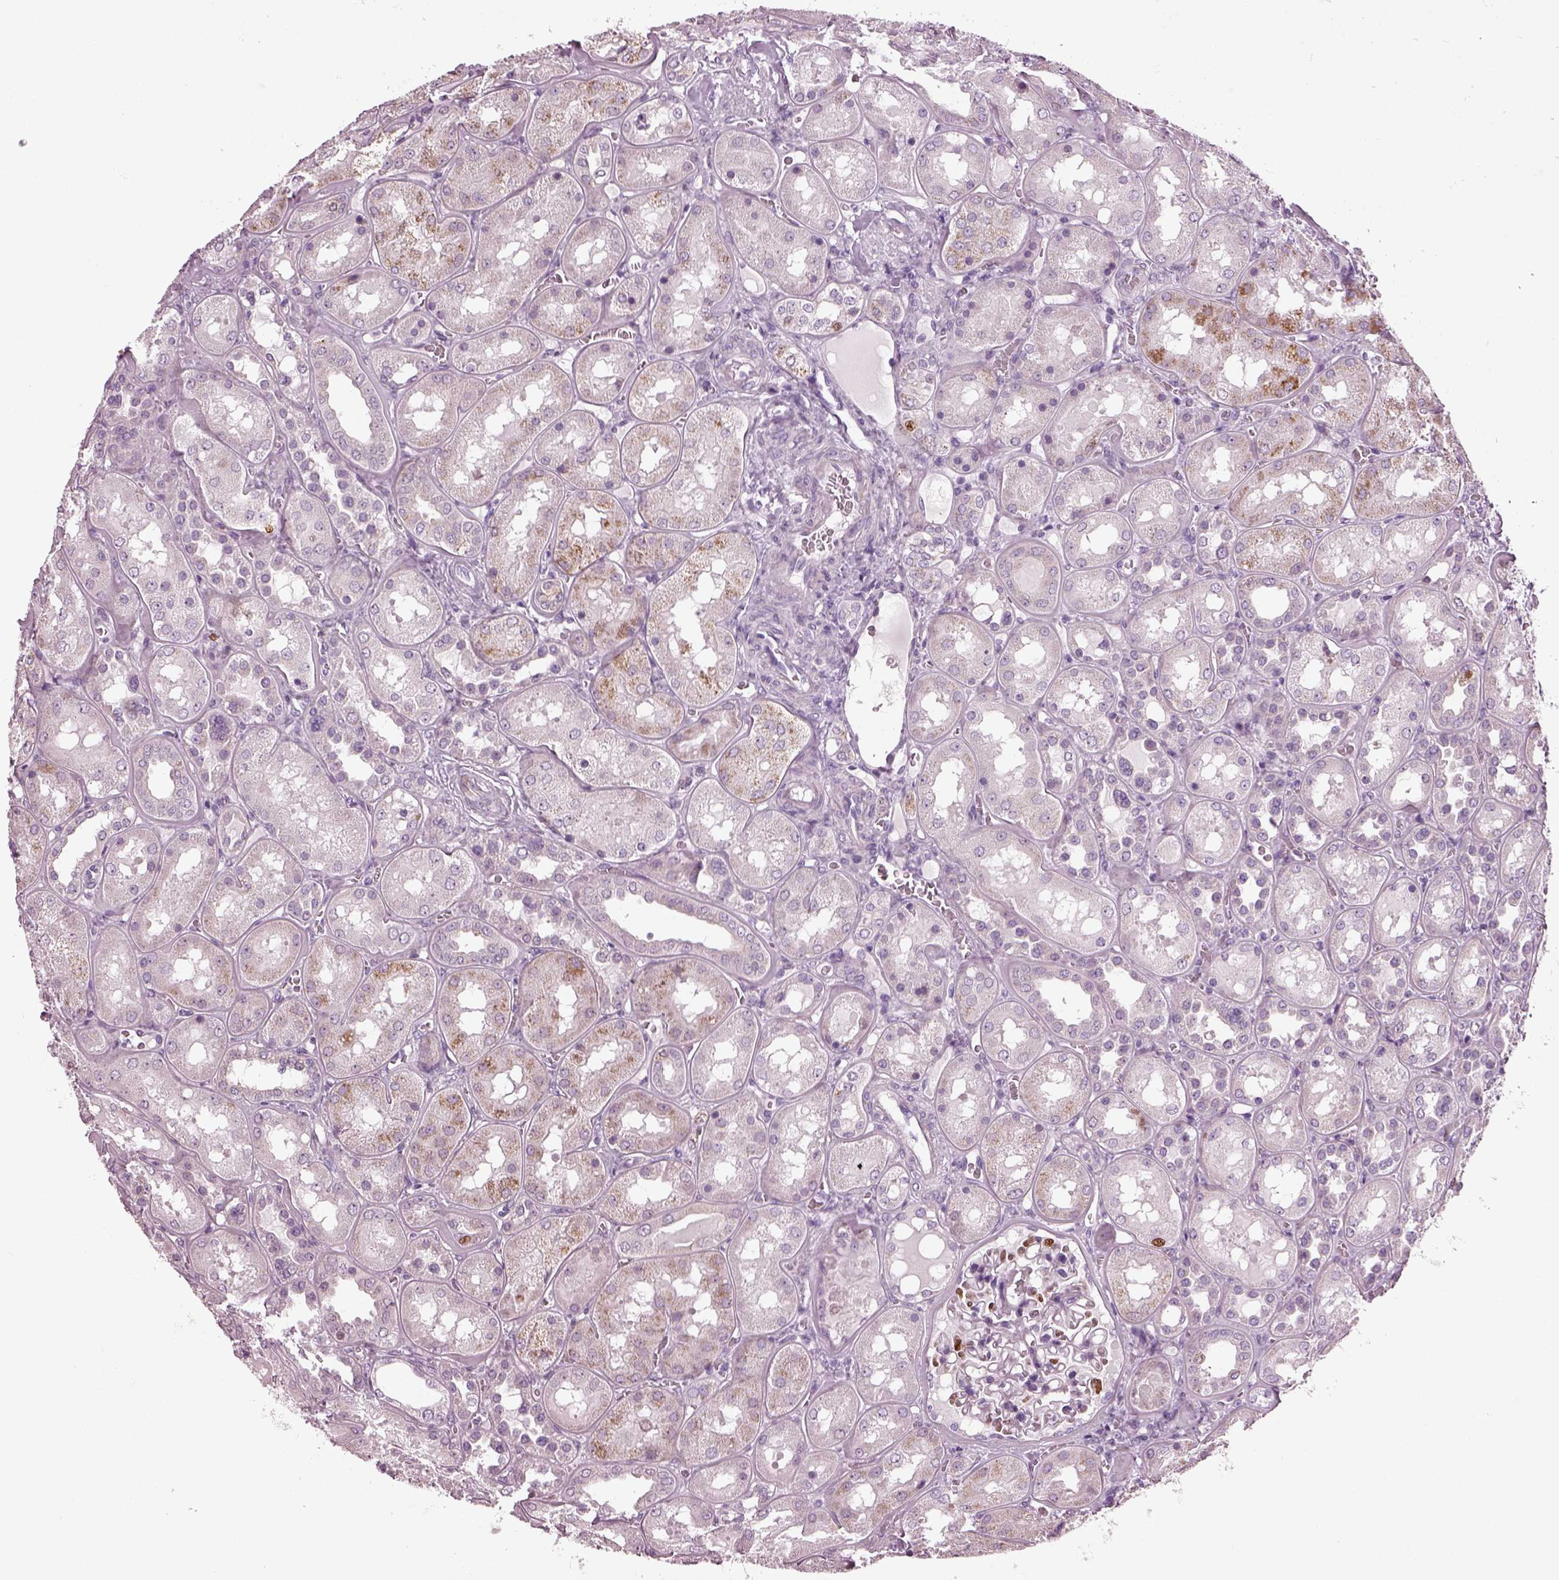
{"staining": {"intensity": "strong", "quantity": "<25%", "location": "nuclear"}, "tissue": "kidney", "cell_type": "Cells in glomeruli", "image_type": "normal", "snomed": [{"axis": "morphology", "description": "Normal tissue, NOS"}, {"axis": "topography", "description": "Kidney"}], "caption": "Immunohistochemistry (DAB) staining of normal kidney shows strong nuclear protein expression in approximately <25% of cells in glomeruli. The protein of interest is stained brown, and the nuclei are stained in blue (DAB IHC with brightfield microscopy, high magnification).", "gene": "PRR9", "patient": {"sex": "male", "age": 73}}